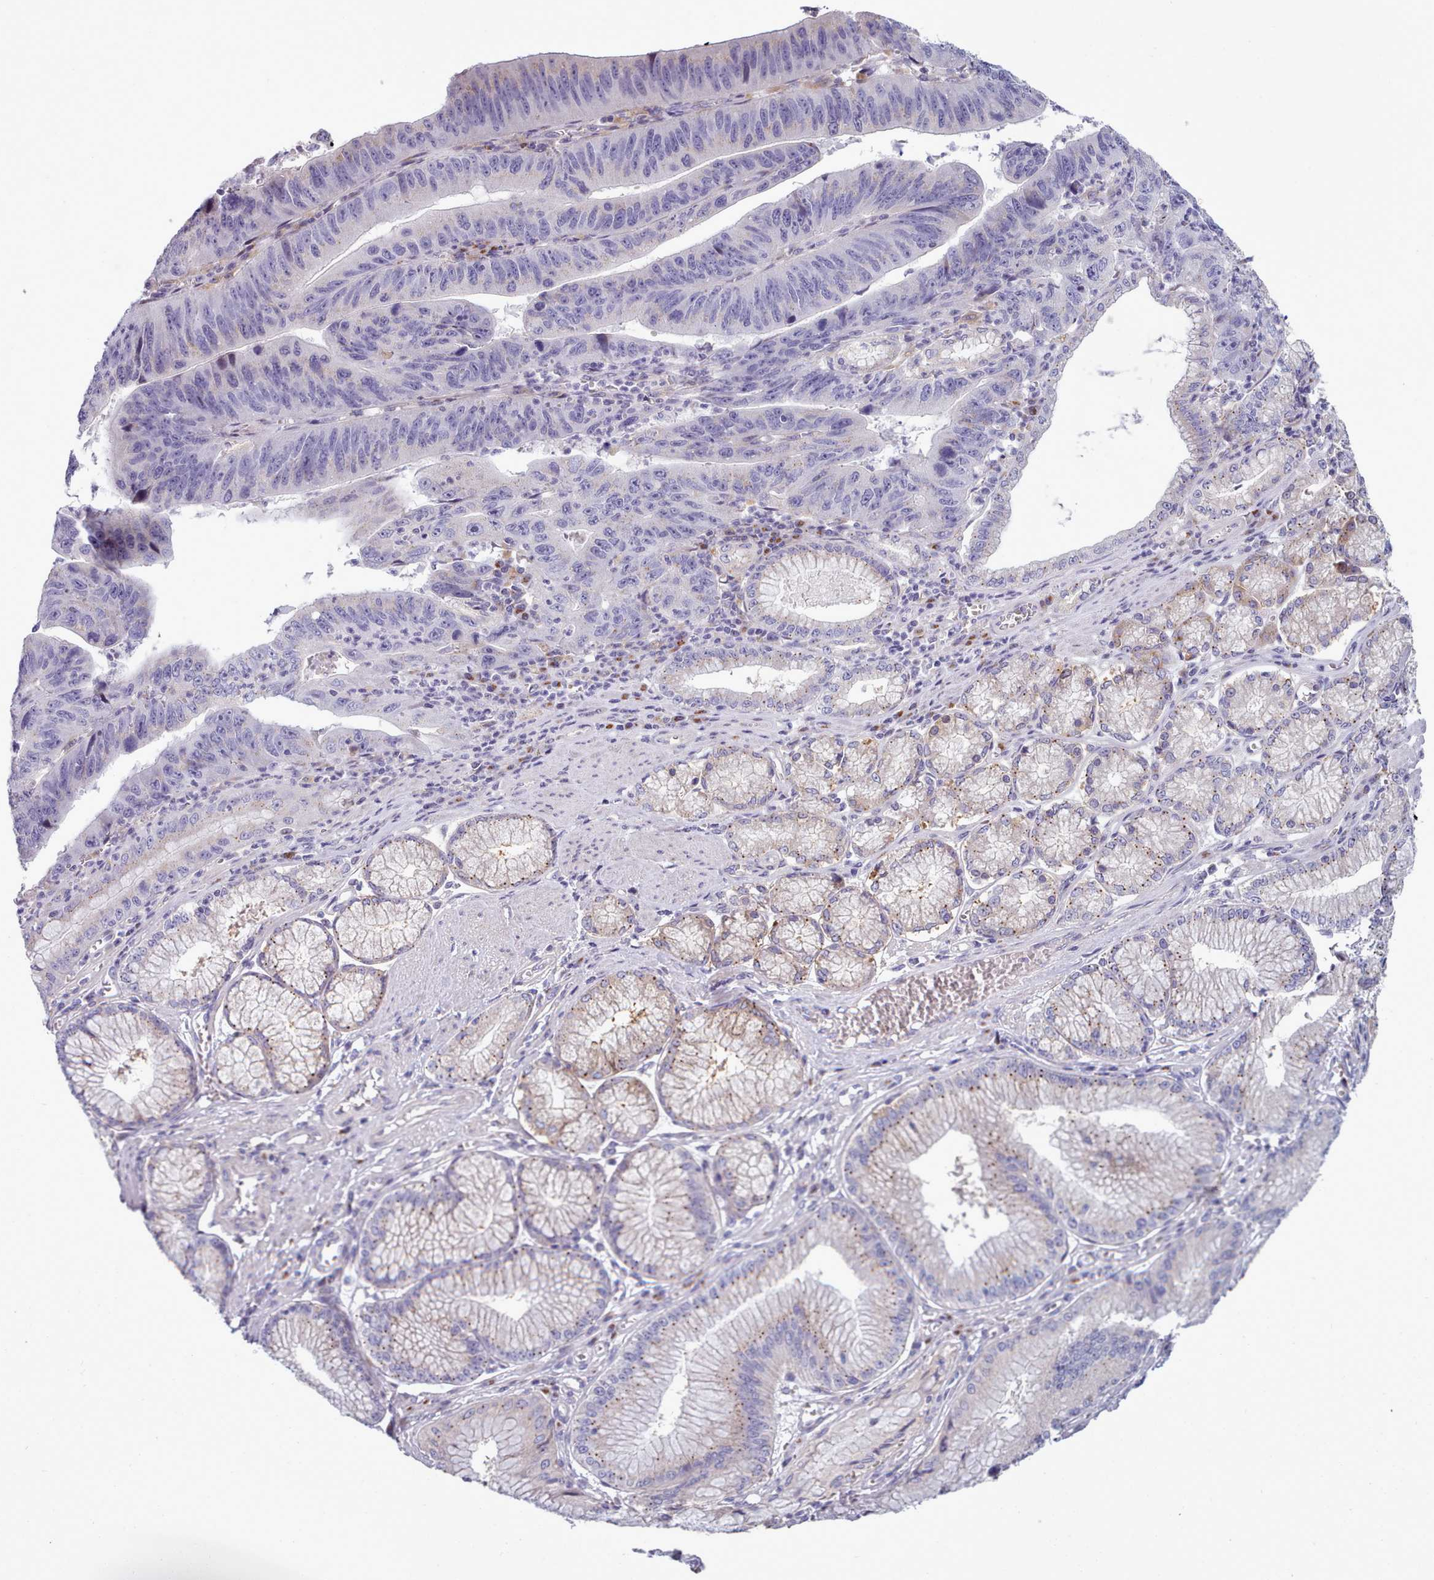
{"staining": {"intensity": "weak", "quantity": "<25%", "location": "cytoplasmic/membranous"}, "tissue": "stomach cancer", "cell_type": "Tumor cells", "image_type": "cancer", "snomed": [{"axis": "morphology", "description": "Adenocarcinoma, NOS"}, {"axis": "topography", "description": "Stomach"}], "caption": "A high-resolution histopathology image shows immunohistochemistry (IHC) staining of adenocarcinoma (stomach), which demonstrates no significant positivity in tumor cells.", "gene": "MYRFL", "patient": {"sex": "male", "age": 59}}